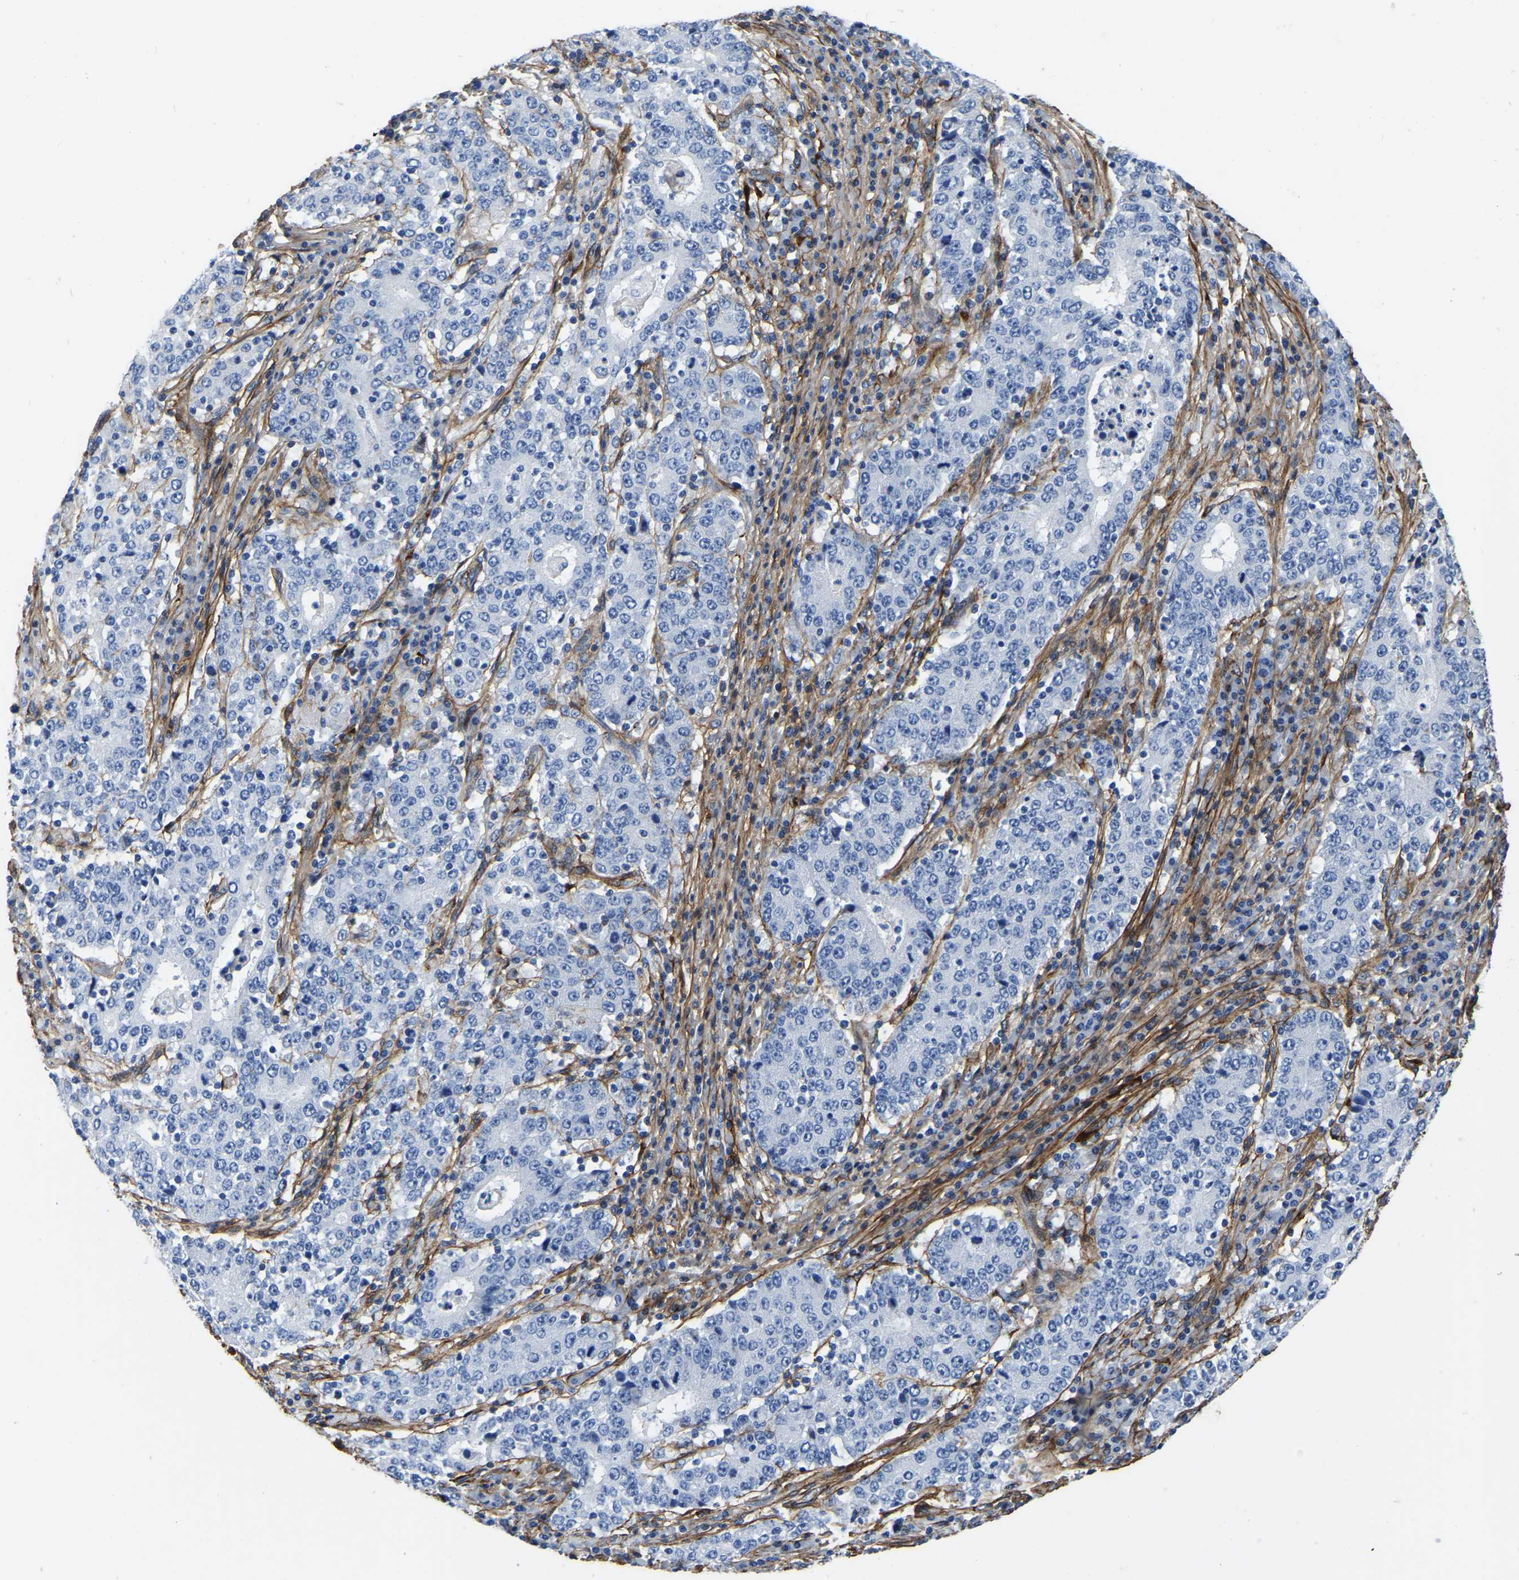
{"staining": {"intensity": "negative", "quantity": "none", "location": "none"}, "tissue": "stomach cancer", "cell_type": "Tumor cells", "image_type": "cancer", "snomed": [{"axis": "morphology", "description": "Adenocarcinoma, NOS"}, {"axis": "topography", "description": "Stomach"}], "caption": "Immunohistochemistry image of neoplastic tissue: human adenocarcinoma (stomach) stained with DAB displays no significant protein expression in tumor cells.", "gene": "COL6A1", "patient": {"sex": "male", "age": 59}}